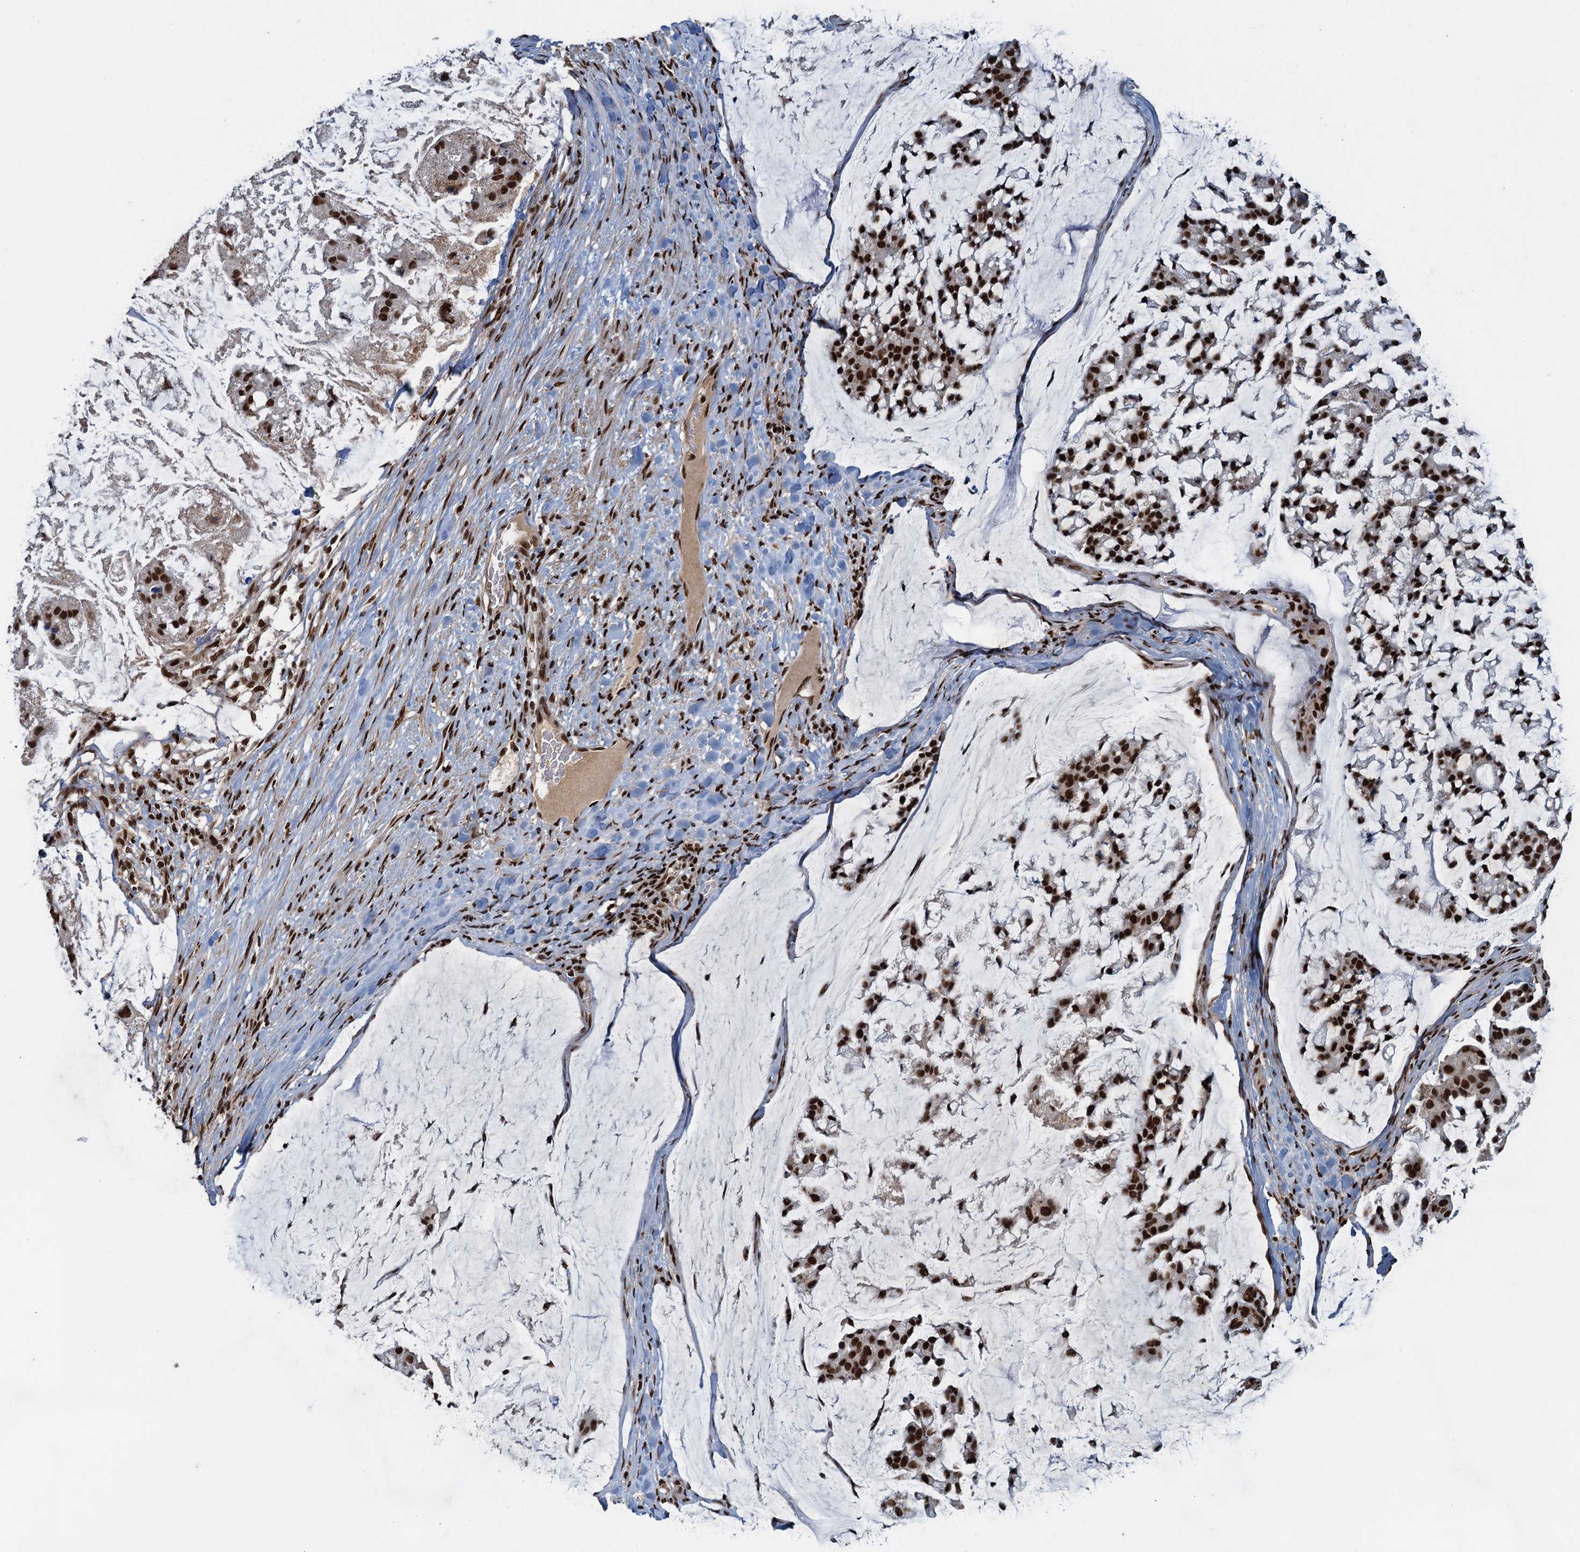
{"staining": {"intensity": "strong", "quantity": ">75%", "location": "nuclear"}, "tissue": "stomach cancer", "cell_type": "Tumor cells", "image_type": "cancer", "snomed": [{"axis": "morphology", "description": "Adenocarcinoma, NOS"}, {"axis": "topography", "description": "Stomach, lower"}], "caption": "Approximately >75% of tumor cells in stomach adenocarcinoma reveal strong nuclear protein expression as visualized by brown immunohistochemical staining.", "gene": "ZC3H18", "patient": {"sex": "male", "age": 67}}